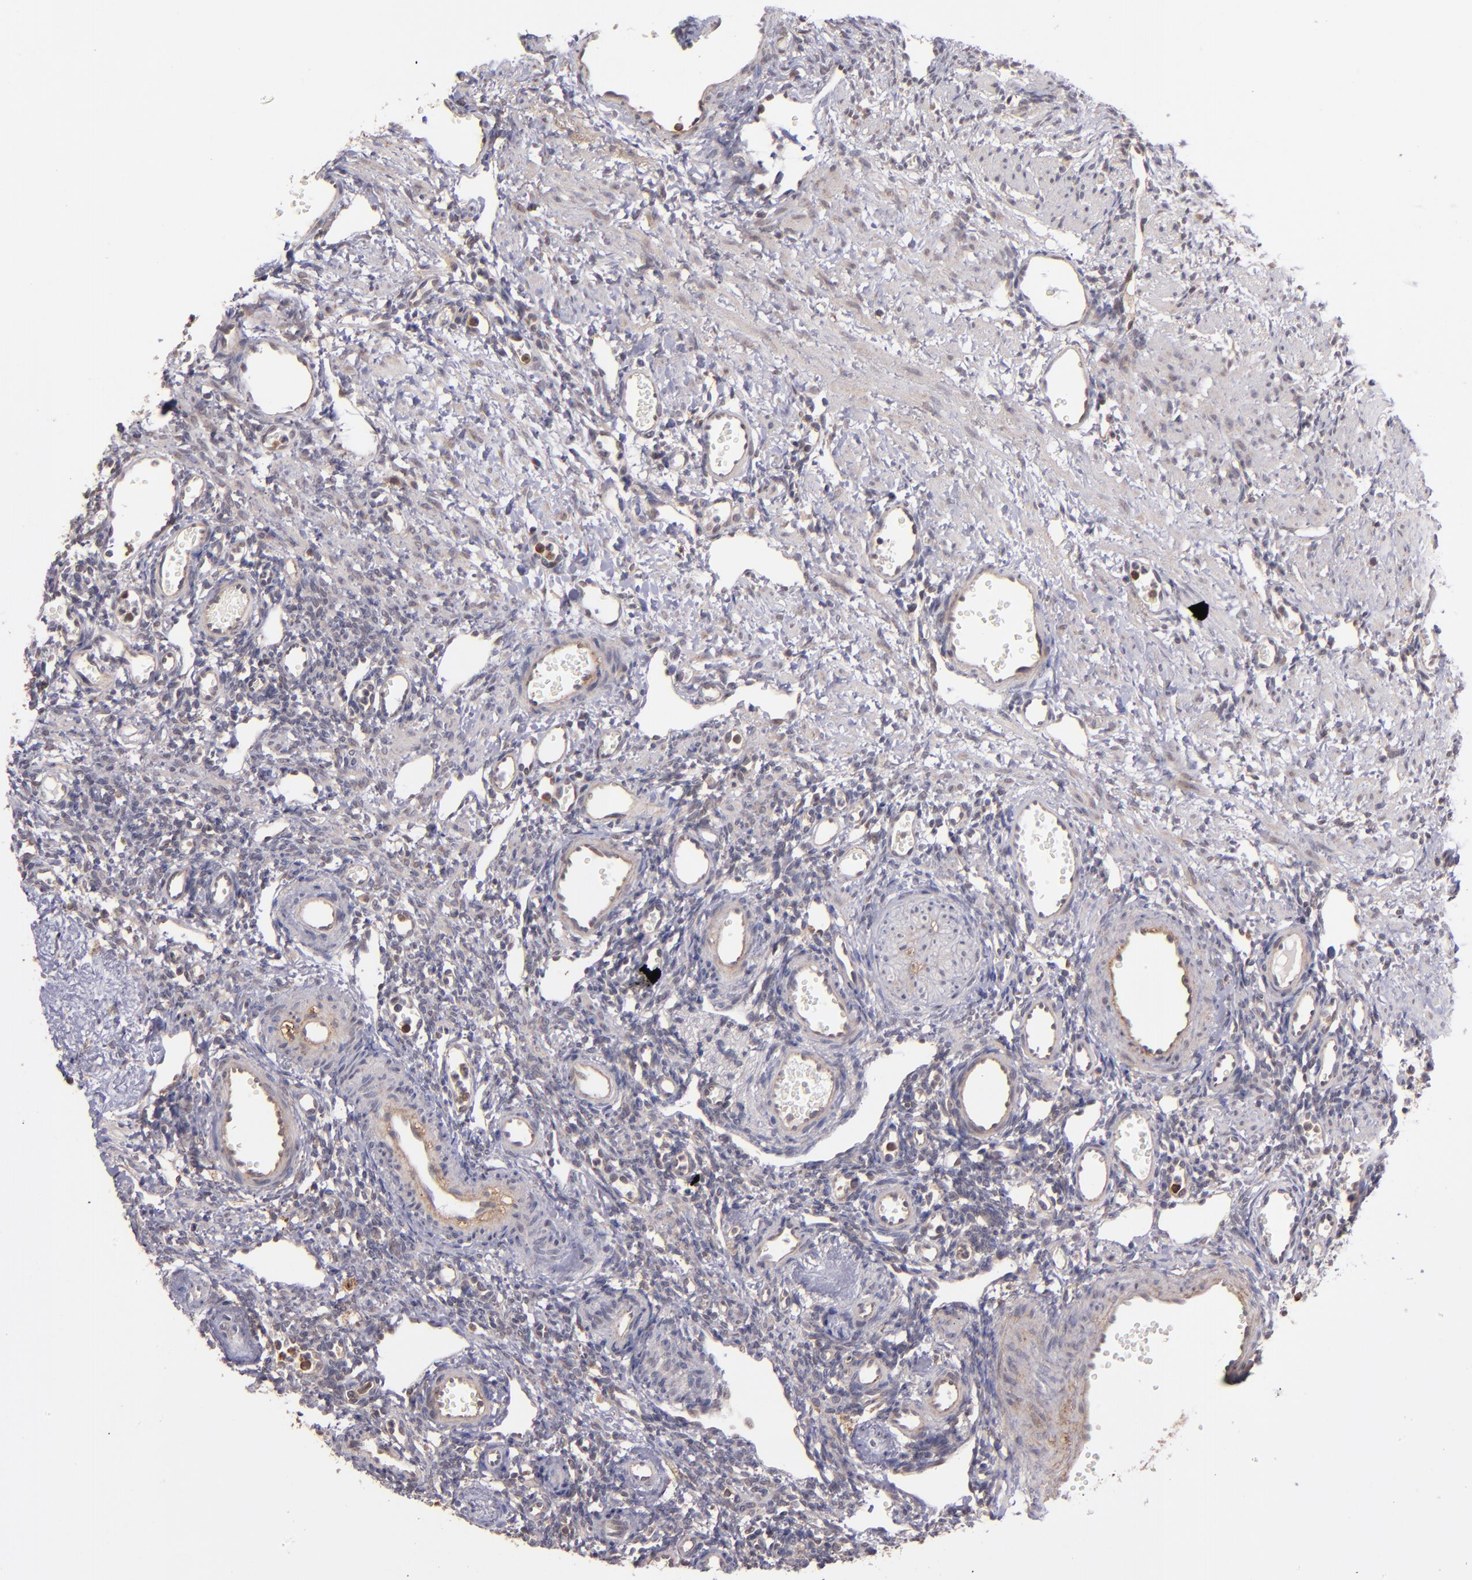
{"staining": {"intensity": "weak", "quantity": "<25%", "location": "cytoplasmic/membranous"}, "tissue": "ovary", "cell_type": "Follicle cells", "image_type": "normal", "snomed": [{"axis": "morphology", "description": "Normal tissue, NOS"}, {"axis": "topography", "description": "Ovary"}], "caption": "The immunohistochemistry (IHC) histopathology image has no significant positivity in follicle cells of ovary. (DAB (3,3'-diaminobenzidine) IHC with hematoxylin counter stain).", "gene": "ZFYVE1", "patient": {"sex": "female", "age": 33}}